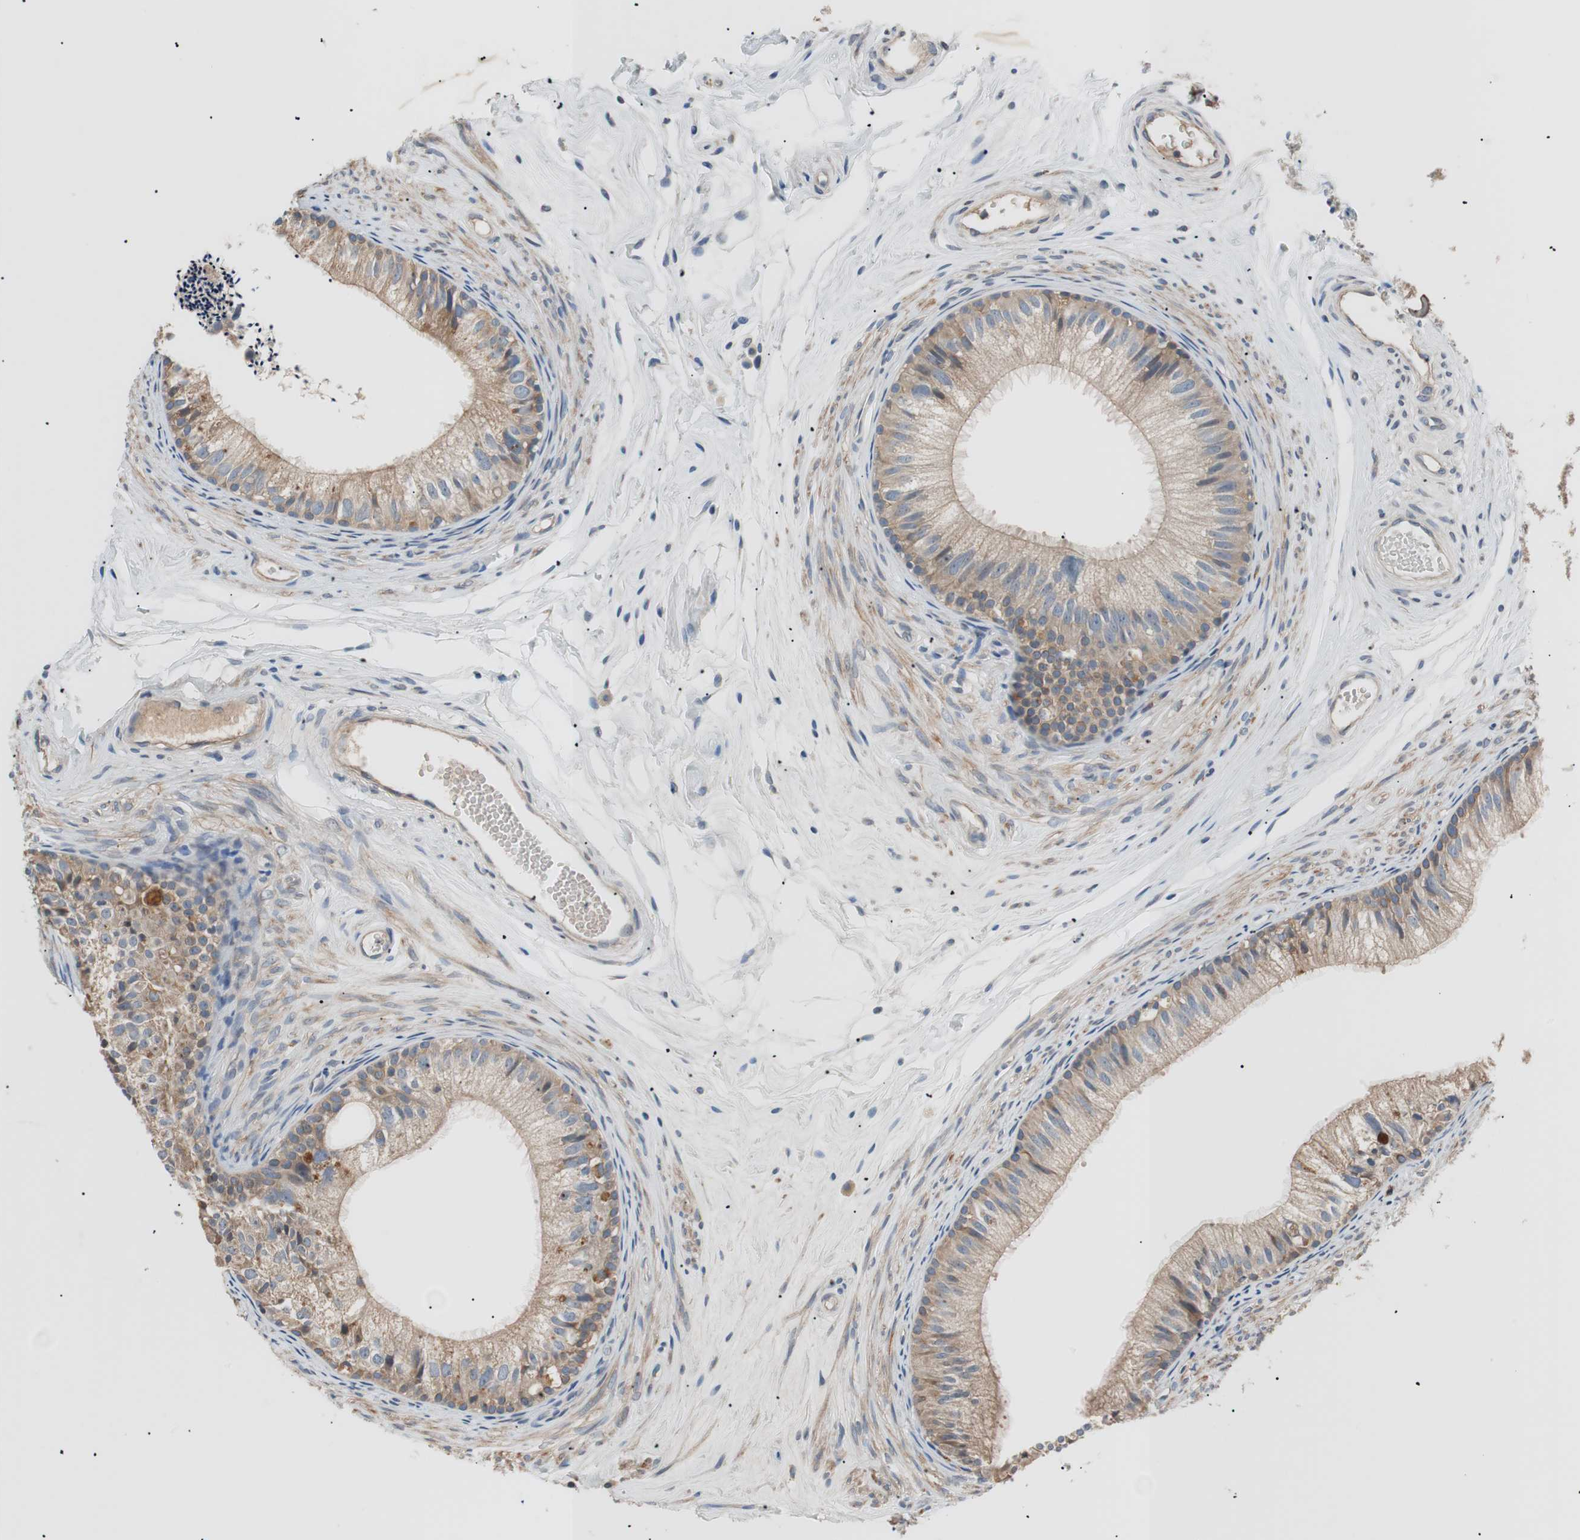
{"staining": {"intensity": "strong", "quantity": ">75%", "location": "cytoplasmic/membranous"}, "tissue": "epididymis", "cell_type": "Glandular cells", "image_type": "normal", "snomed": [{"axis": "morphology", "description": "Normal tissue, NOS"}, {"axis": "topography", "description": "Epididymis"}], "caption": "Immunohistochemistry (IHC) image of normal epididymis: human epididymis stained using IHC exhibits high levels of strong protein expression localized specifically in the cytoplasmic/membranous of glandular cells, appearing as a cytoplasmic/membranous brown color.", "gene": "FADS2", "patient": {"sex": "male", "age": 56}}